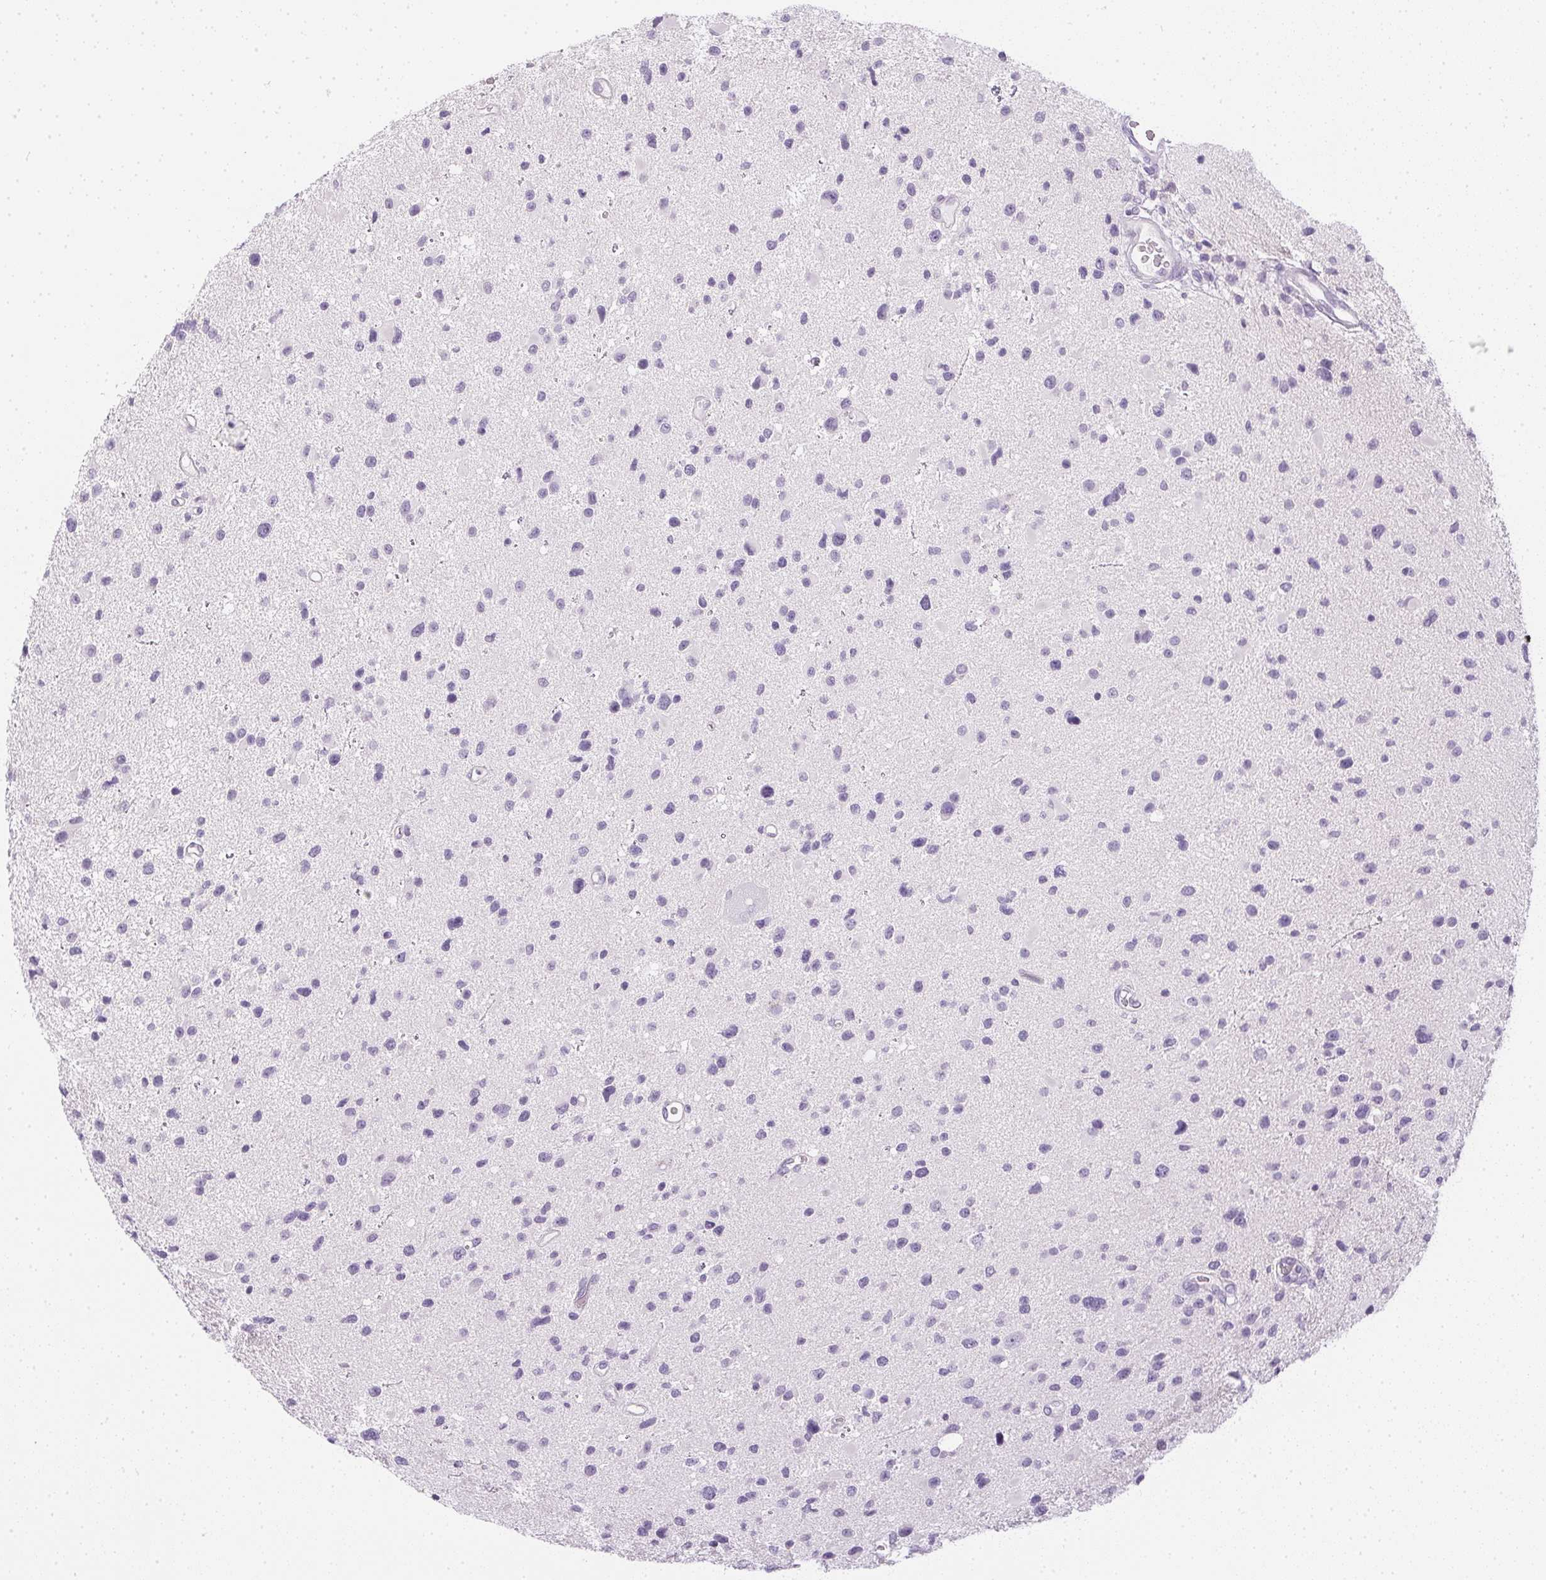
{"staining": {"intensity": "negative", "quantity": "none", "location": "none"}, "tissue": "glioma", "cell_type": "Tumor cells", "image_type": "cancer", "snomed": [{"axis": "morphology", "description": "Glioma, malignant, Low grade"}, {"axis": "topography", "description": "Brain"}], "caption": "Tumor cells show no significant protein expression in glioma.", "gene": "PPY", "patient": {"sex": "female", "age": 32}}